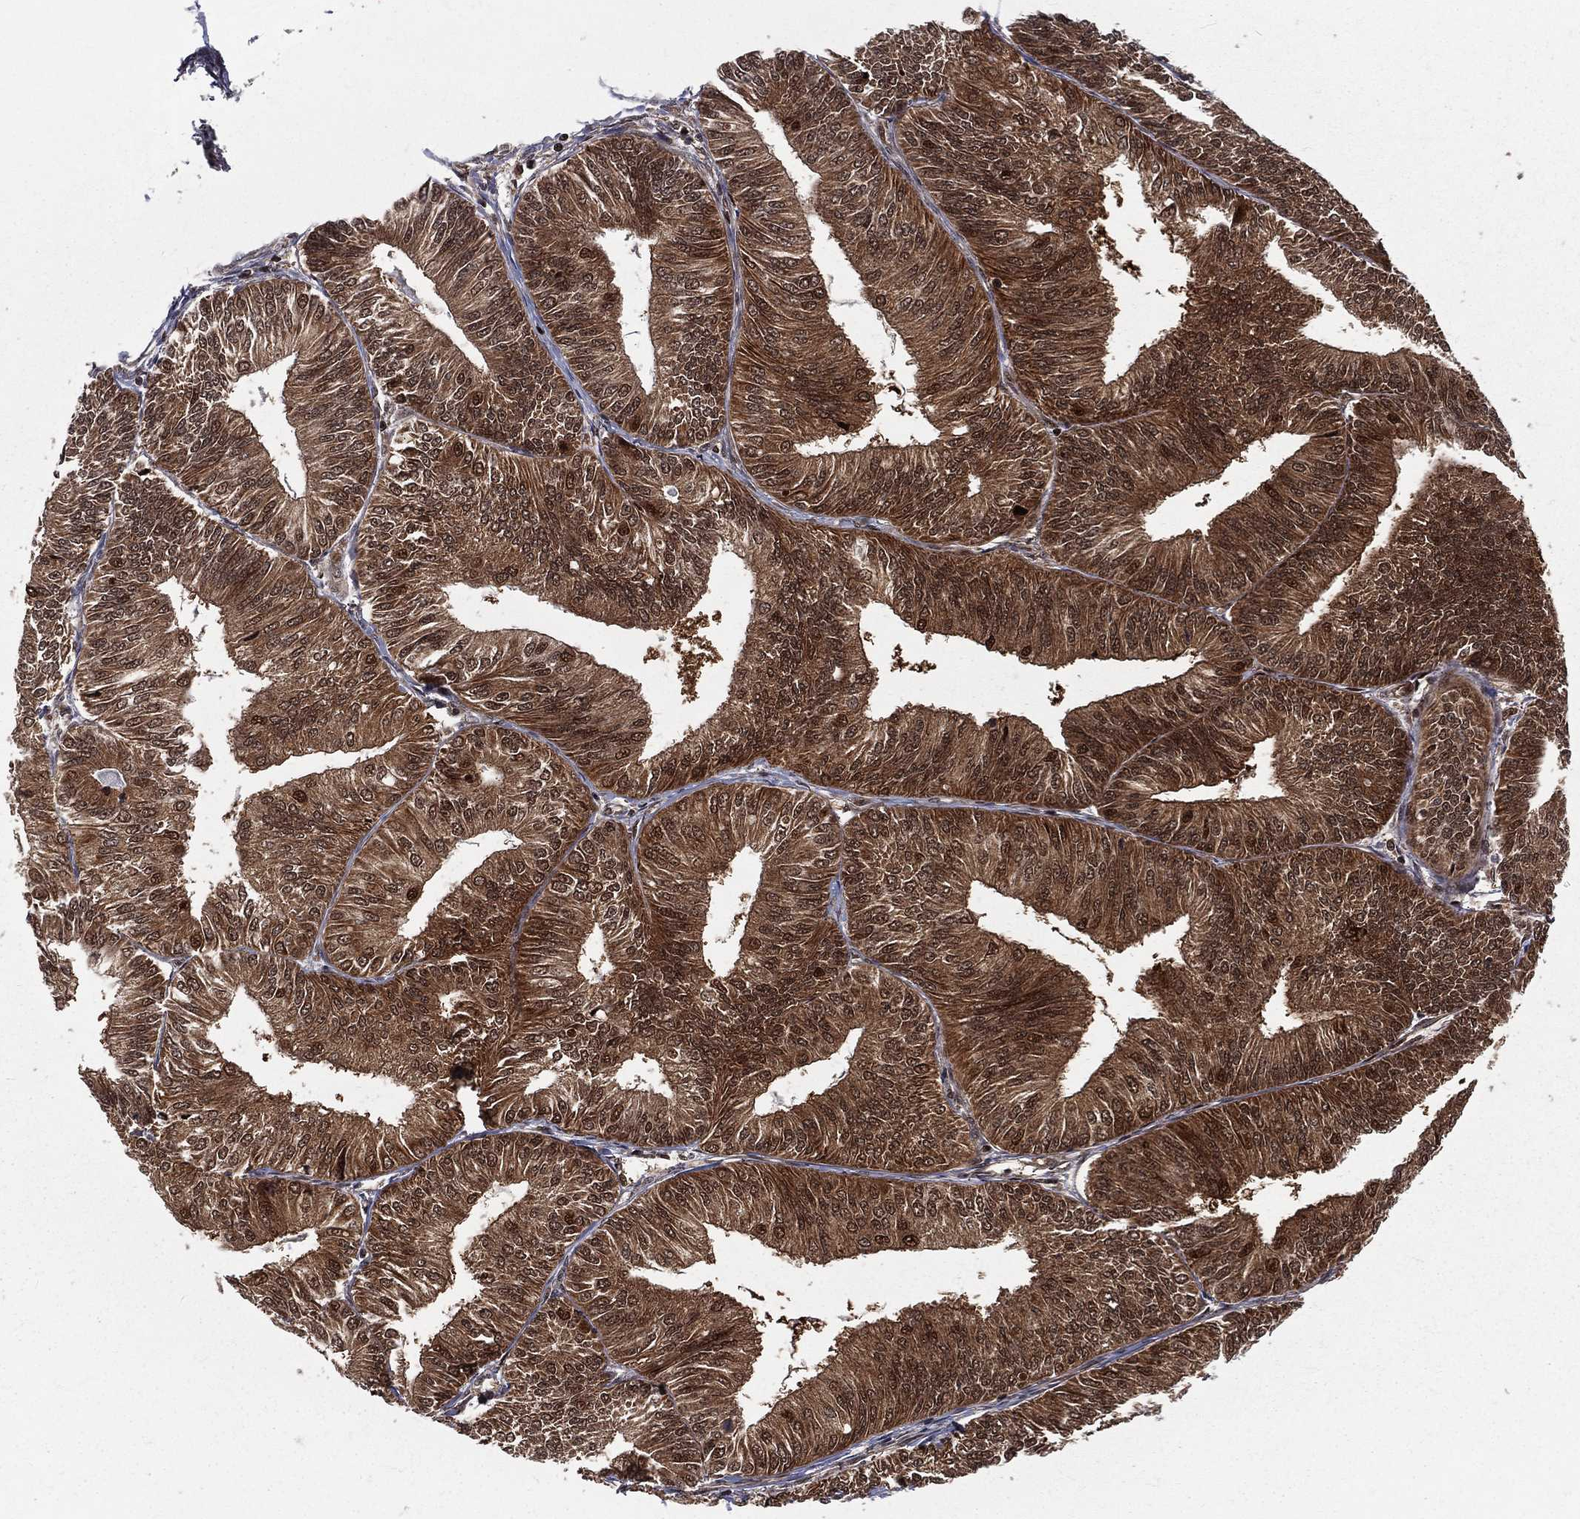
{"staining": {"intensity": "strong", "quantity": ">75%", "location": "cytoplasmic/membranous"}, "tissue": "endometrial cancer", "cell_type": "Tumor cells", "image_type": "cancer", "snomed": [{"axis": "morphology", "description": "Adenocarcinoma, NOS"}, {"axis": "topography", "description": "Endometrium"}], "caption": "Protein expression analysis of human adenocarcinoma (endometrial) reveals strong cytoplasmic/membranous expression in approximately >75% of tumor cells. Immunohistochemistry stains the protein of interest in brown and the nuclei are stained blue.", "gene": "MDM2", "patient": {"sex": "female", "age": 58}}